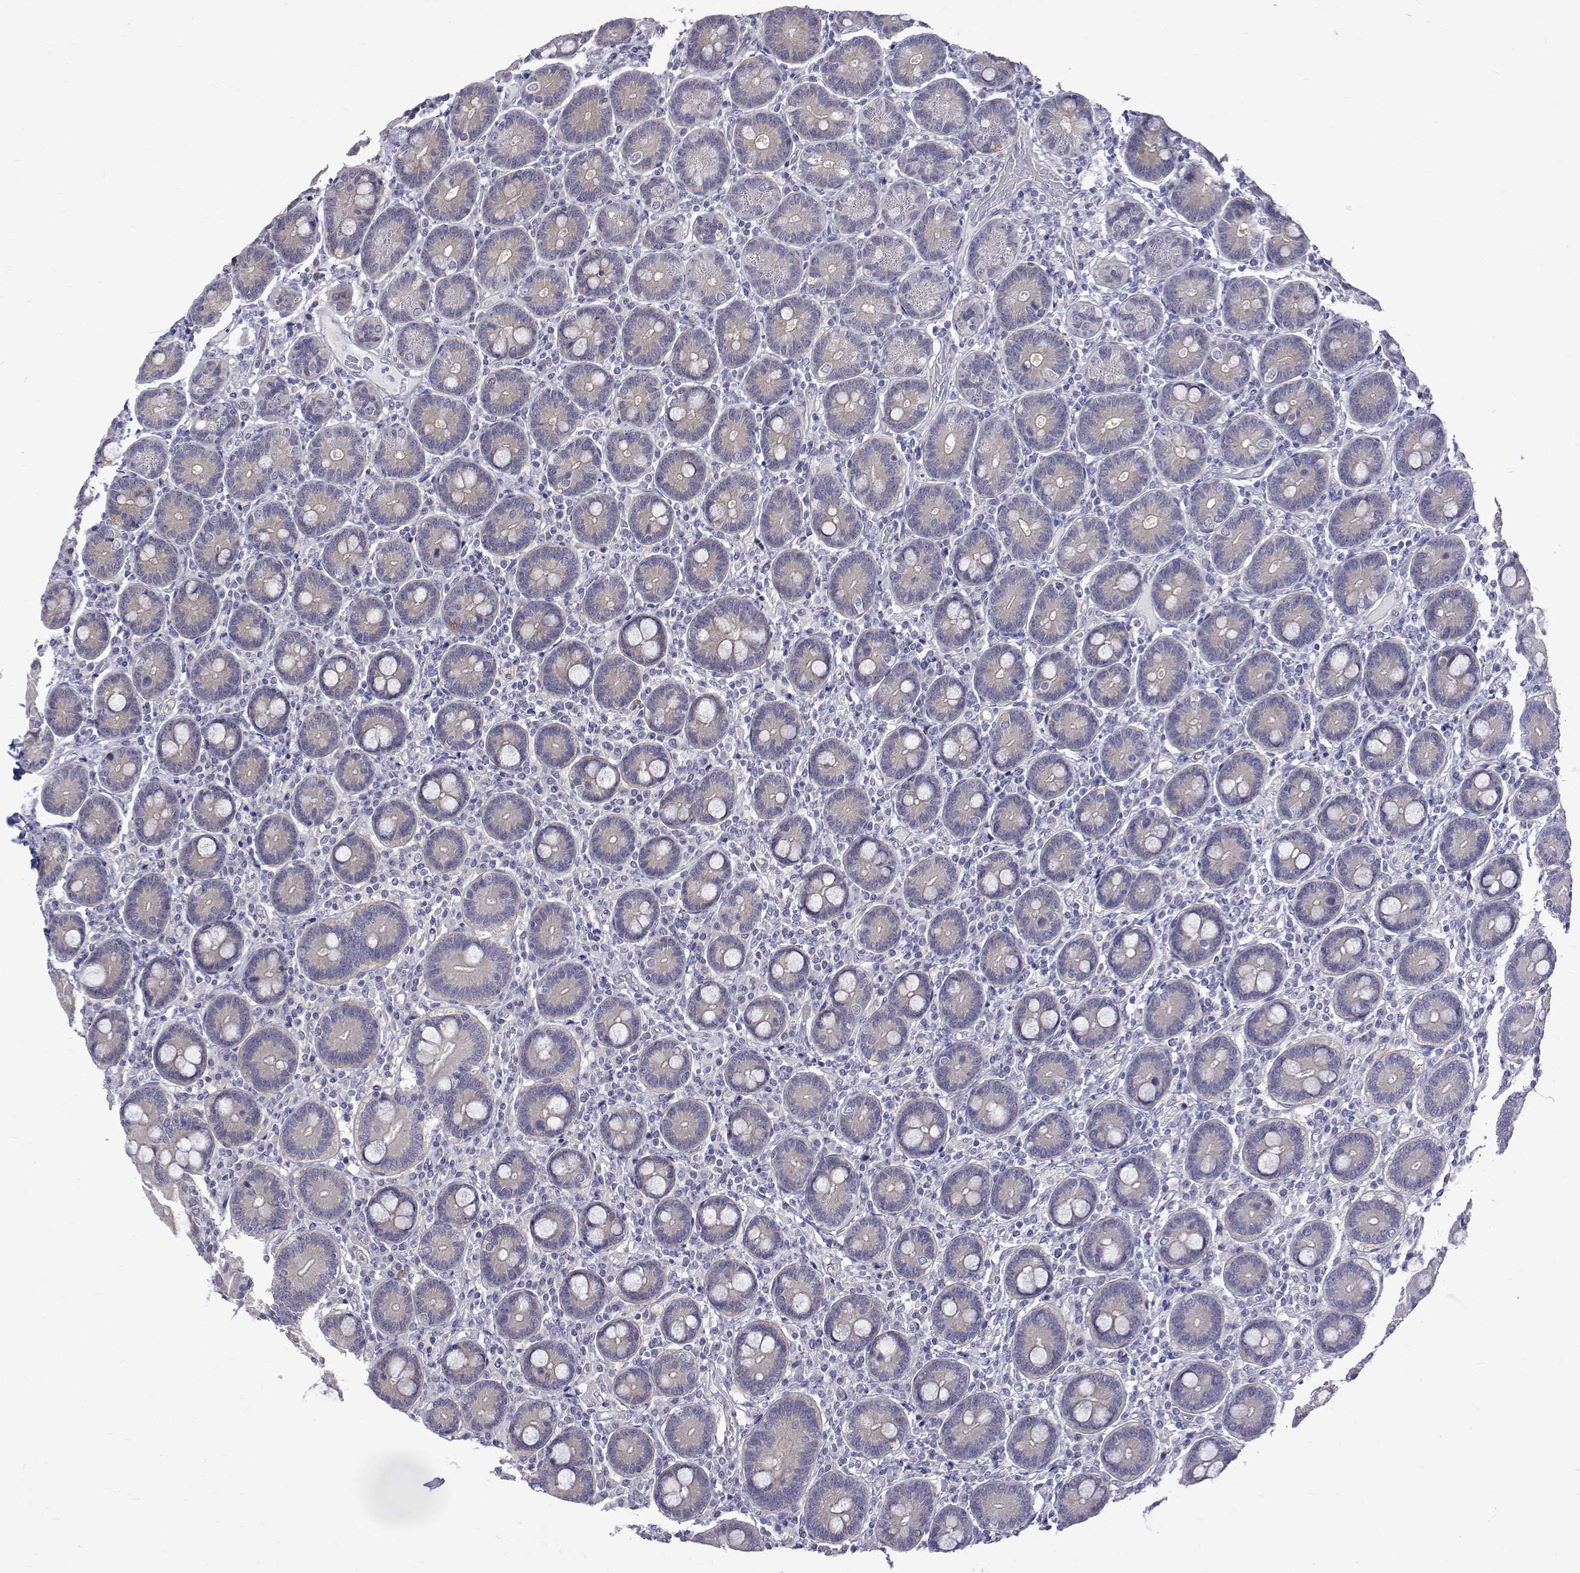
{"staining": {"intensity": "negative", "quantity": "none", "location": "none"}, "tissue": "duodenum", "cell_type": "Glandular cells", "image_type": "normal", "snomed": [{"axis": "morphology", "description": "Normal tissue, NOS"}, {"axis": "topography", "description": "Duodenum"}], "caption": "Human duodenum stained for a protein using immunohistochemistry reveals no staining in glandular cells.", "gene": "PADI1", "patient": {"sex": "female", "age": 62}}